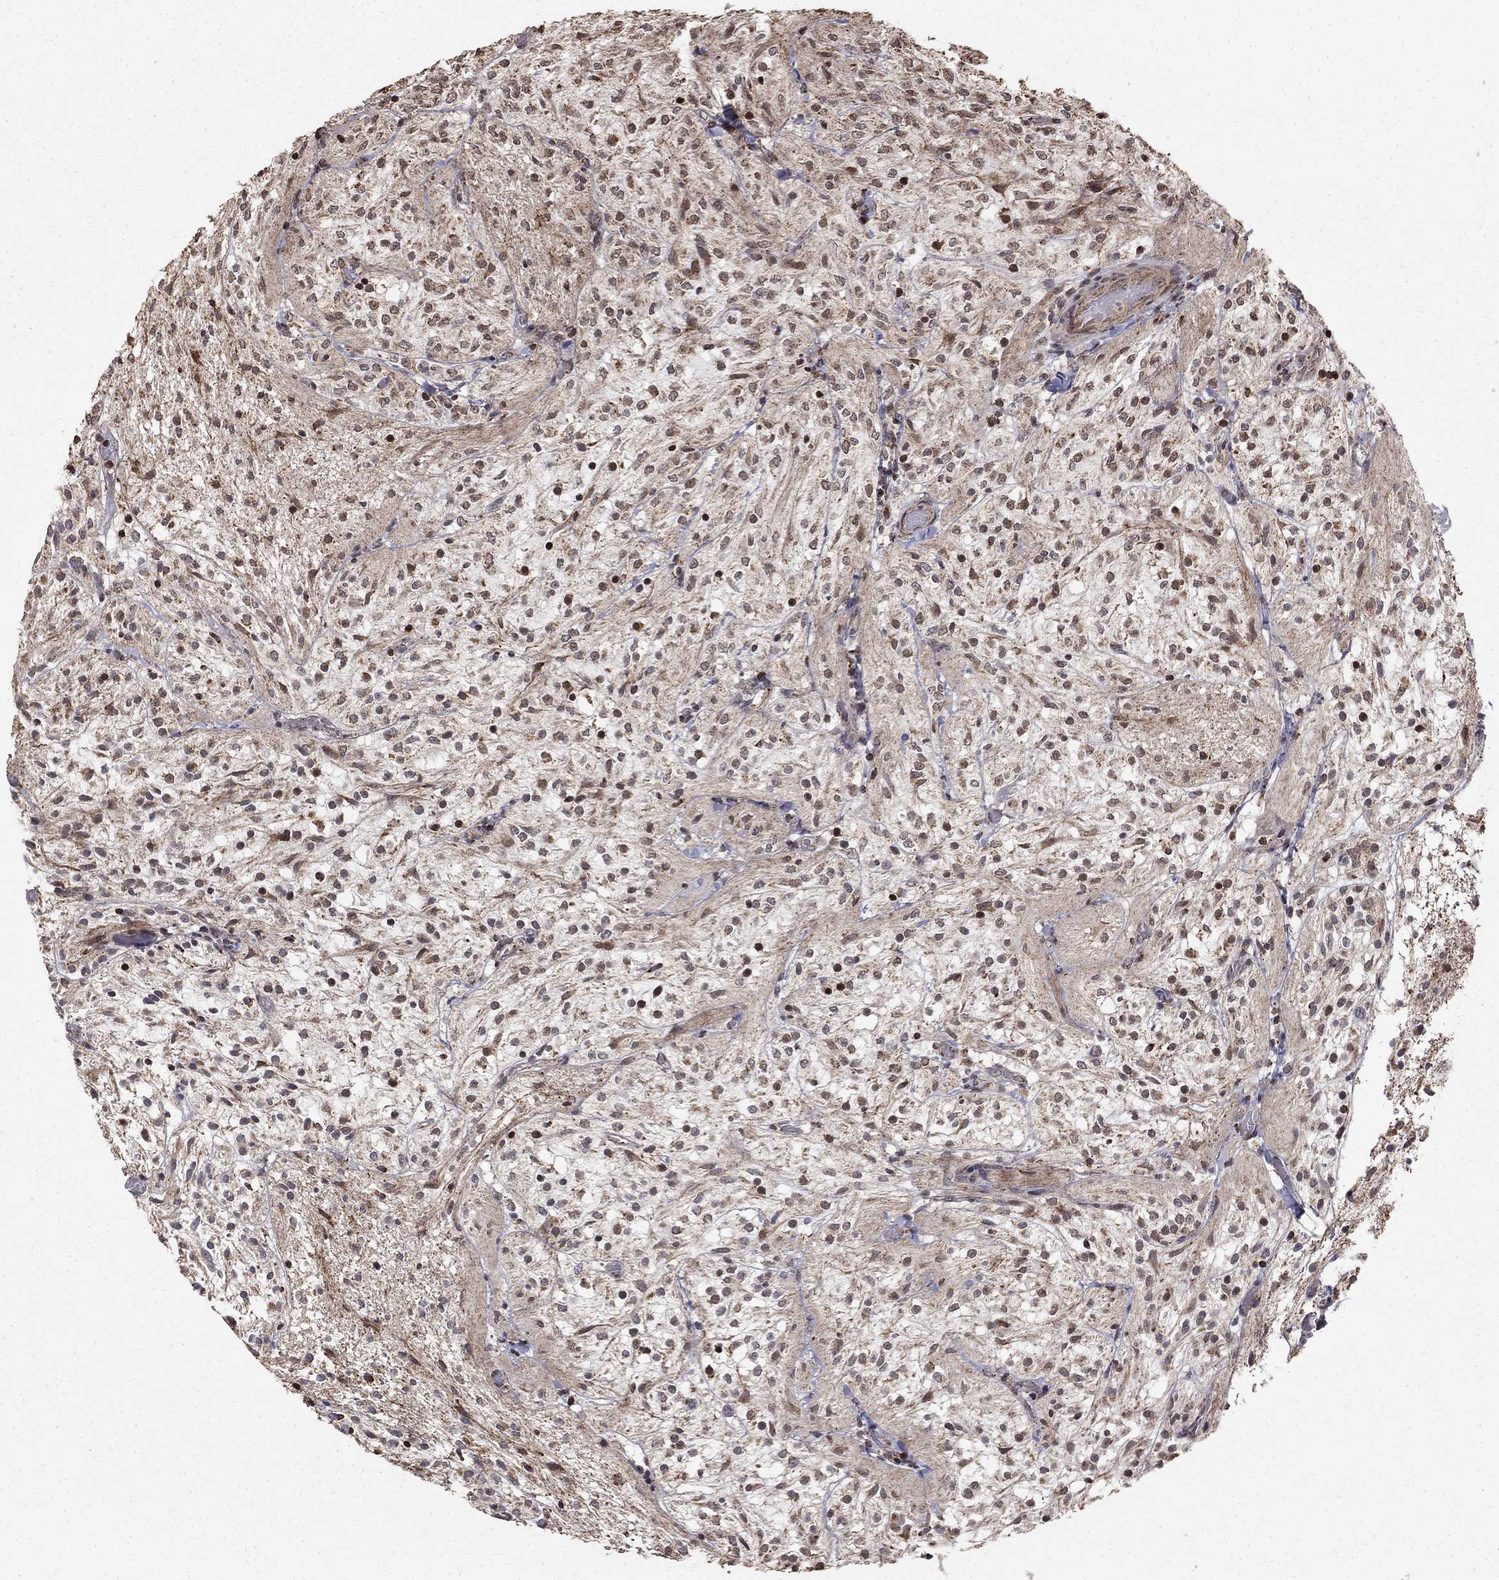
{"staining": {"intensity": "moderate", "quantity": "<25%", "location": "nuclear"}, "tissue": "glioma", "cell_type": "Tumor cells", "image_type": "cancer", "snomed": [{"axis": "morphology", "description": "Glioma, malignant, Low grade"}, {"axis": "topography", "description": "Brain"}], "caption": "Tumor cells display moderate nuclear expression in about <25% of cells in malignant low-grade glioma.", "gene": "ACOT13", "patient": {"sex": "male", "age": 3}}